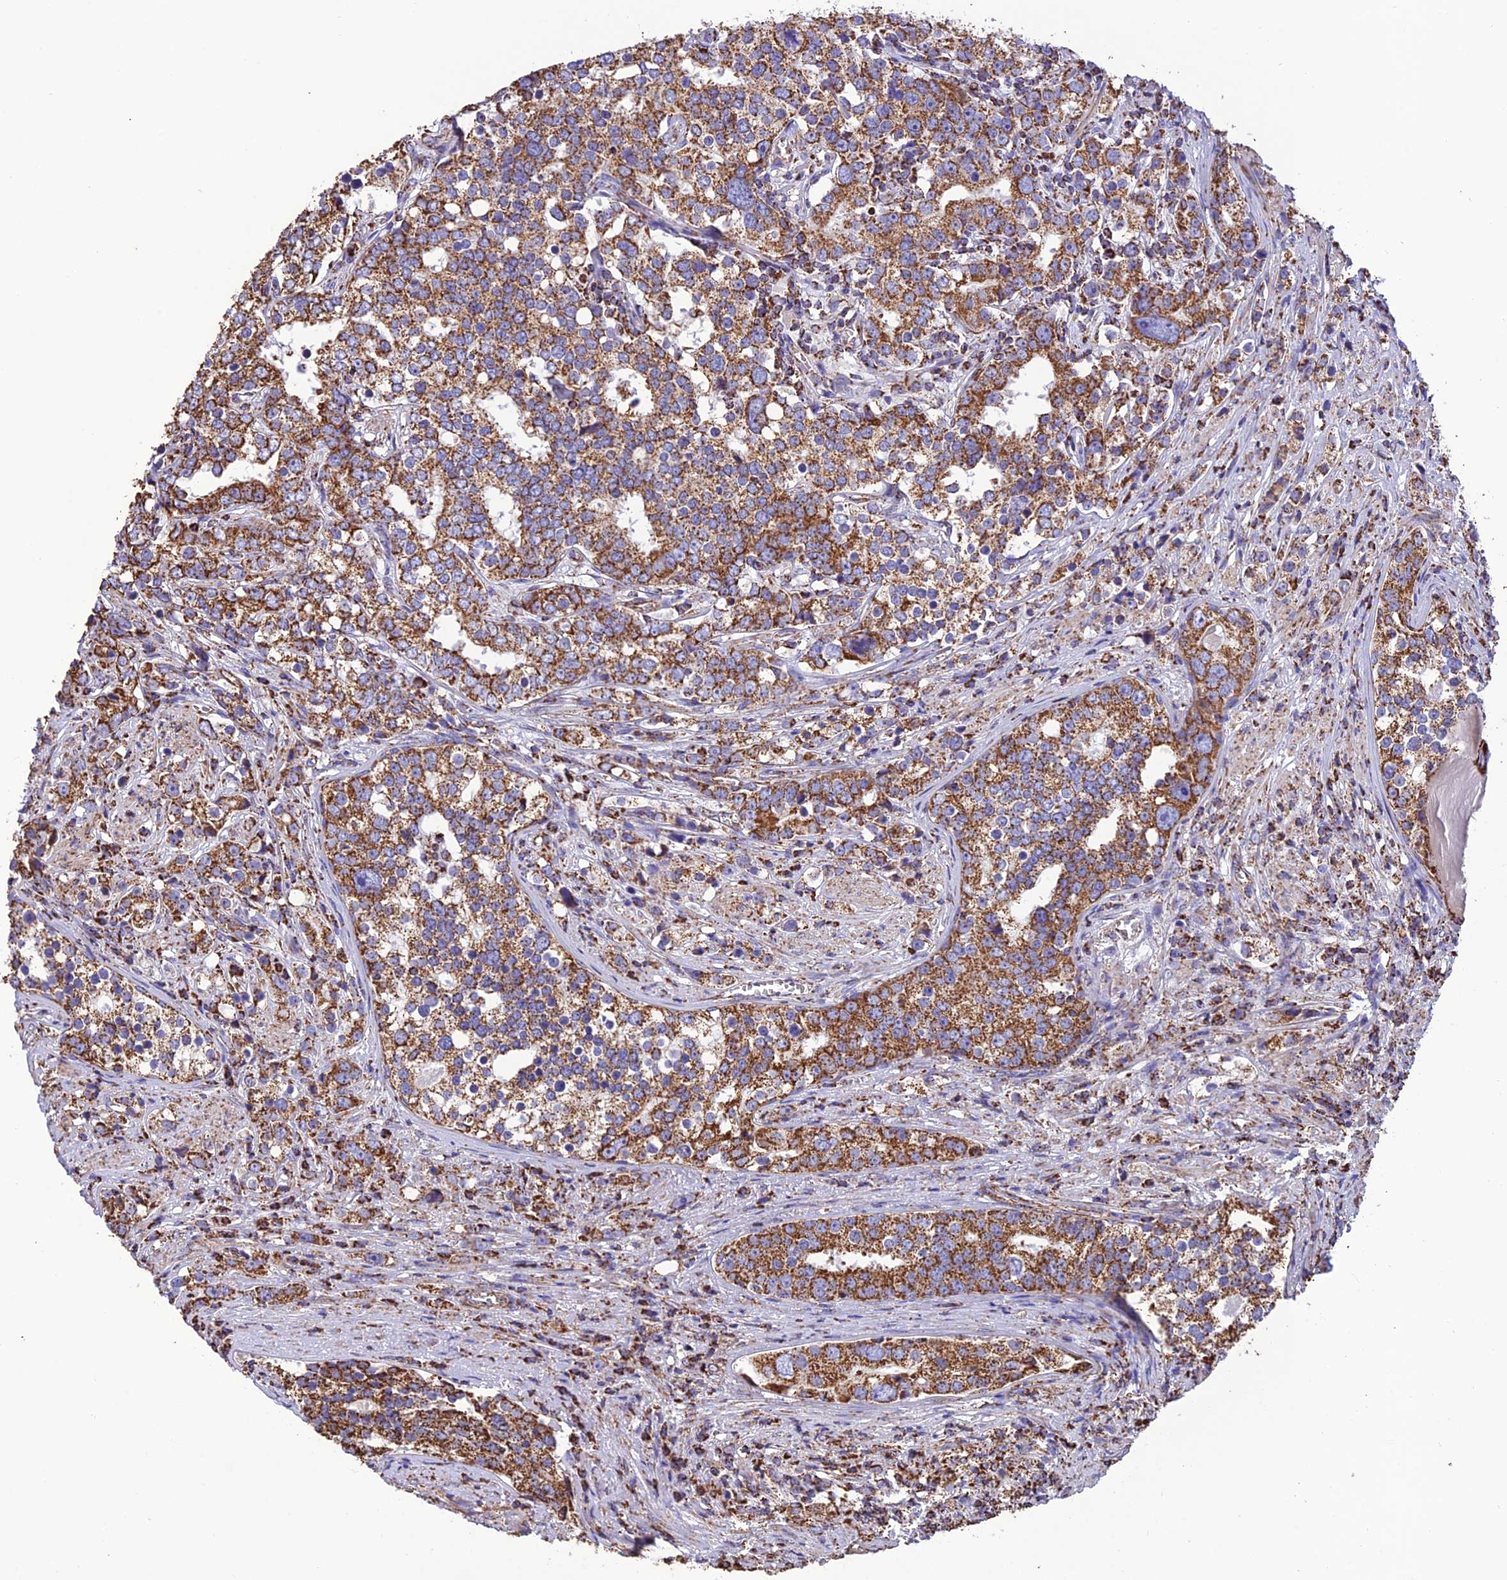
{"staining": {"intensity": "strong", "quantity": ">75%", "location": "cytoplasmic/membranous"}, "tissue": "prostate cancer", "cell_type": "Tumor cells", "image_type": "cancer", "snomed": [{"axis": "morphology", "description": "Adenocarcinoma, High grade"}, {"axis": "topography", "description": "Prostate"}], "caption": "Immunohistochemical staining of human prostate cancer (adenocarcinoma (high-grade)) reveals strong cytoplasmic/membranous protein positivity in approximately >75% of tumor cells.", "gene": "NDUFAF1", "patient": {"sex": "male", "age": 71}}